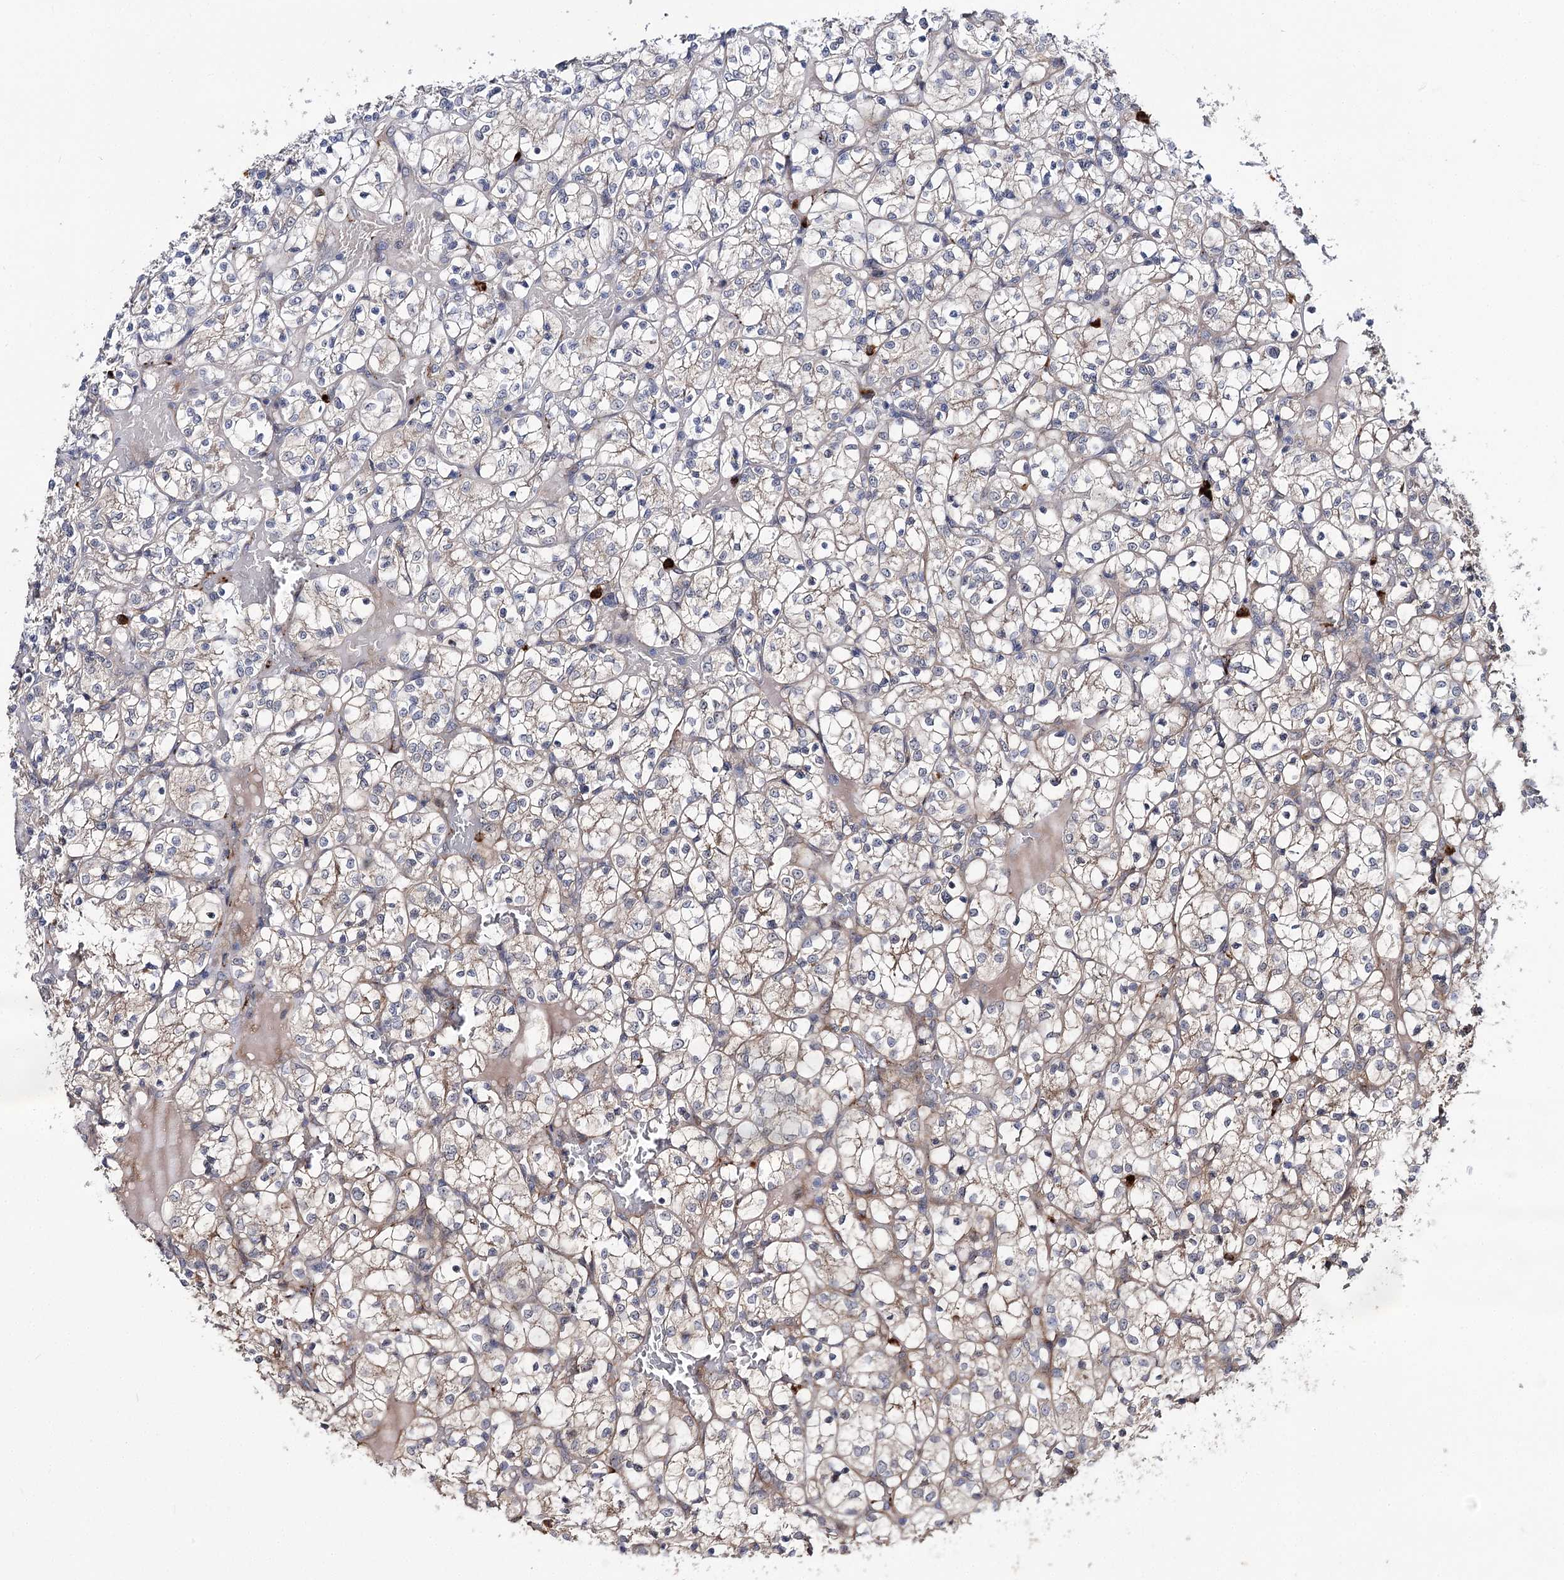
{"staining": {"intensity": "weak", "quantity": "<25%", "location": "cytoplasmic/membranous"}, "tissue": "renal cancer", "cell_type": "Tumor cells", "image_type": "cancer", "snomed": [{"axis": "morphology", "description": "Adenocarcinoma, NOS"}, {"axis": "topography", "description": "Kidney"}], "caption": "Immunohistochemistry (IHC) photomicrograph of neoplastic tissue: human adenocarcinoma (renal) stained with DAB displays no significant protein positivity in tumor cells.", "gene": "MINDY3", "patient": {"sex": "female", "age": 69}}